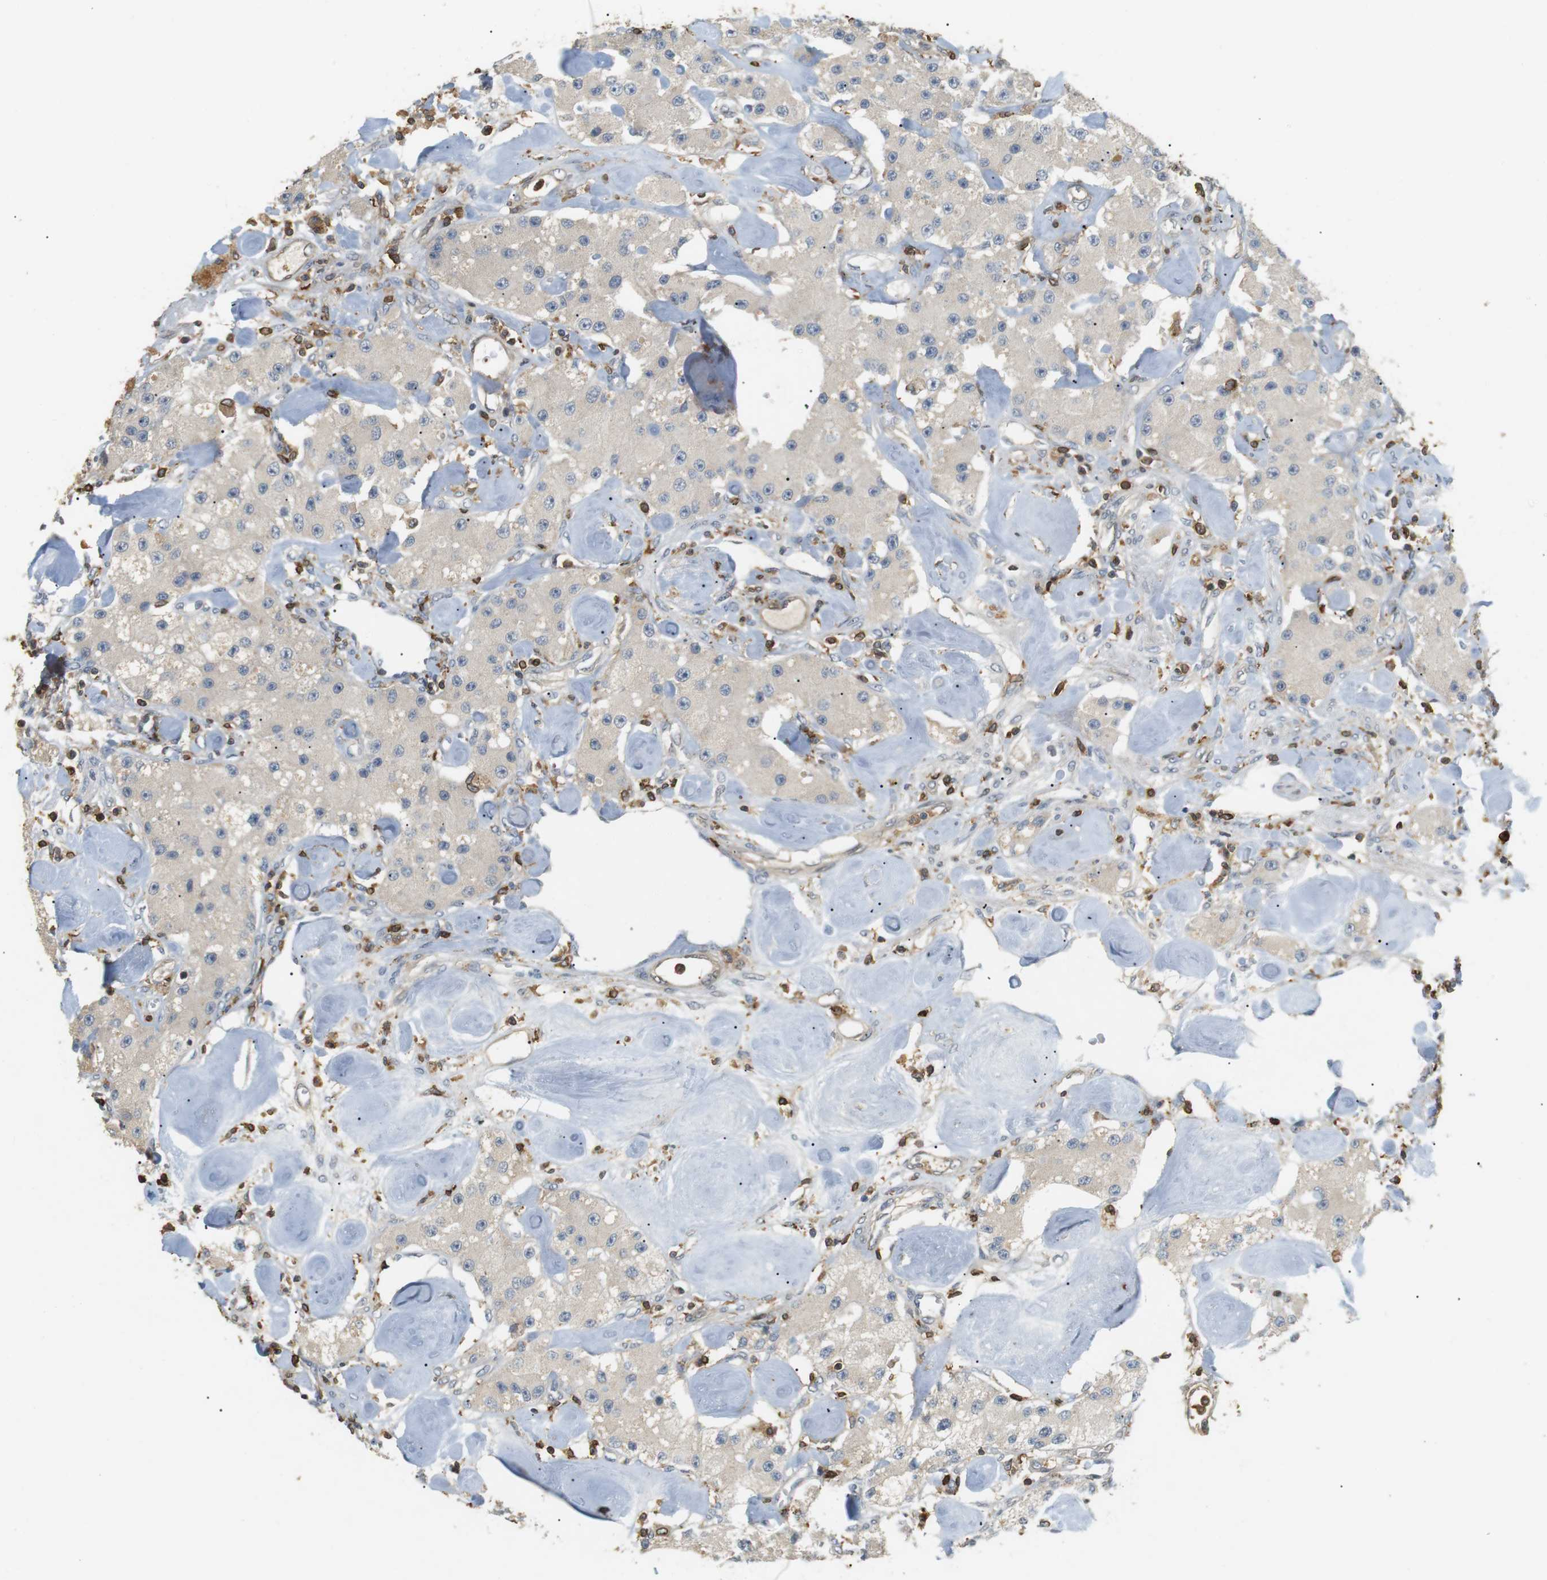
{"staining": {"intensity": "negative", "quantity": "none", "location": "none"}, "tissue": "carcinoid", "cell_type": "Tumor cells", "image_type": "cancer", "snomed": [{"axis": "morphology", "description": "Carcinoid, malignant, NOS"}, {"axis": "topography", "description": "Pancreas"}], "caption": "IHC photomicrograph of malignant carcinoid stained for a protein (brown), which displays no positivity in tumor cells.", "gene": "P2RY1", "patient": {"sex": "male", "age": 41}}